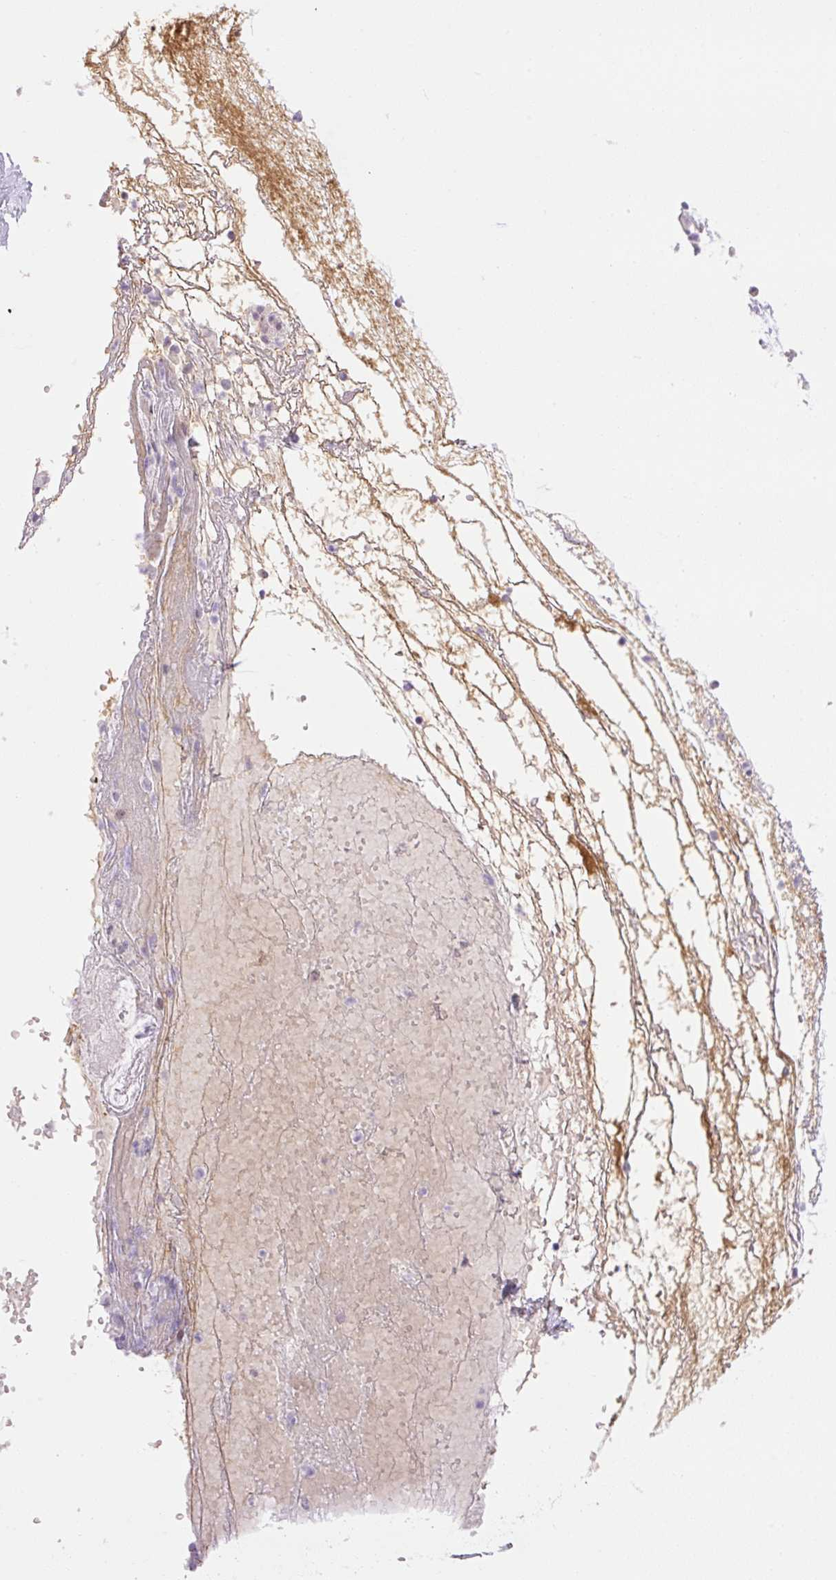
{"staining": {"intensity": "moderate", "quantity": ">75%", "location": "nuclear"}, "tissue": "nasopharynx", "cell_type": "Respiratory epithelial cells", "image_type": "normal", "snomed": [{"axis": "morphology", "description": "Normal tissue, NOS"}, {"axis": "morphology", "description": "Inflammation, NOS"}, {"axis": "topography", "description": "Nasopharynx"}], "caption": "Moderate nuclear protein expression is seen in about >75% of respiratory epithelial cells in nasopharynx. The staining was performed using DAB (3,3'-diaminobenzidine) to visualize the protein expression in brown, while the nuclei were stained in blue with hematoxylin (Magnification: 20x).", "gene": "ENSG00000268750", "patient": {"sex": "male", "age": 54}}